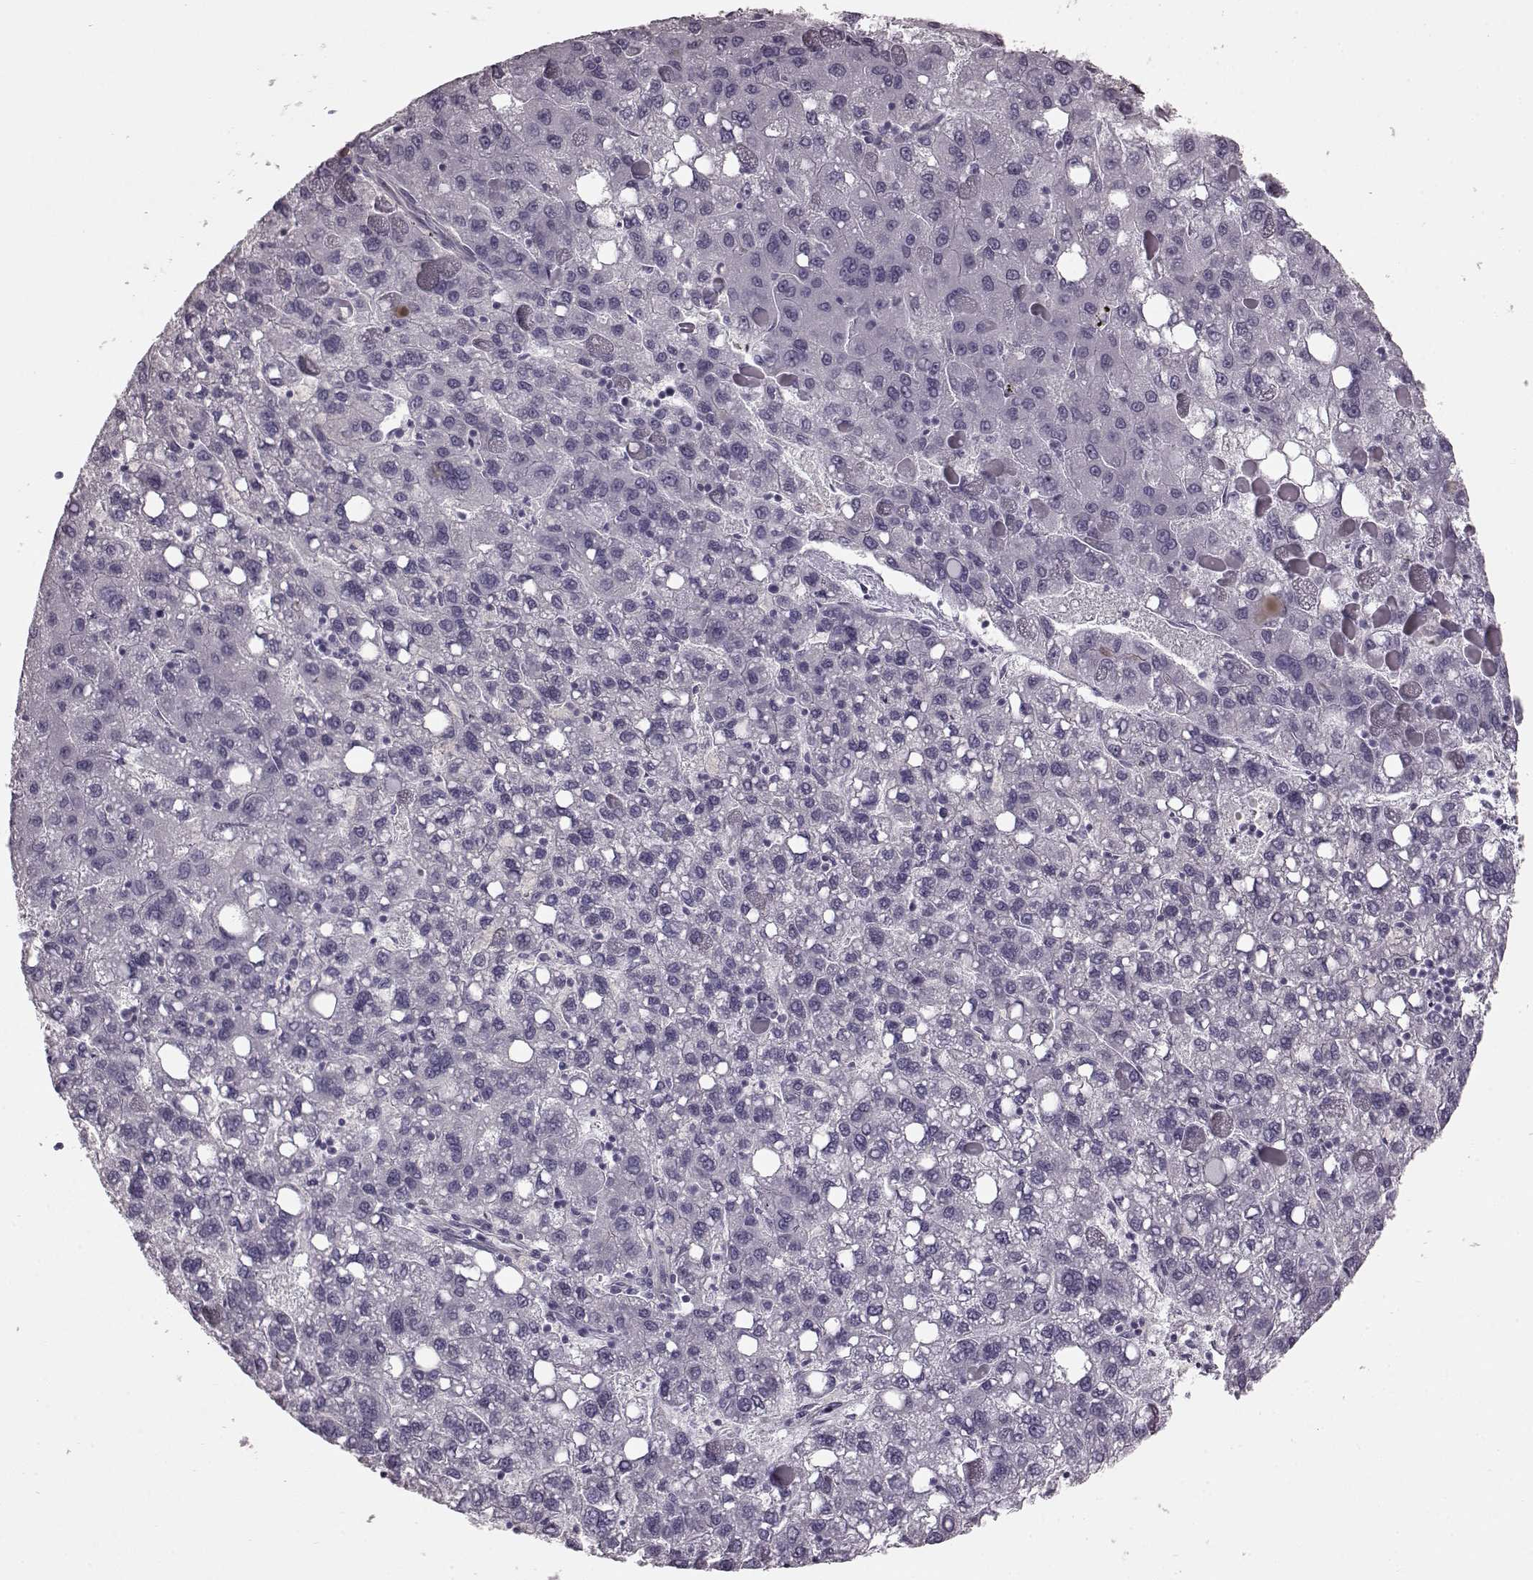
{"staining": {"intensity": "negative", "quantity": "none", "location": "none"}, "tissue": "liver cancer", "cell_type": "Tumor cells", "image_type": "cancer", "snomed": [{"axis": "morphology", "description": "Carcinoma, Hepatocellular, NOS"}, {"axis": "topography", "description": "Liver"}], "caption": "Tumor cells are negative for brown protein staining in liver cancer (hepatocellular carcinoma).", "gene": "CRYBA2", "patient": {"sex": "female", "age": 82}}